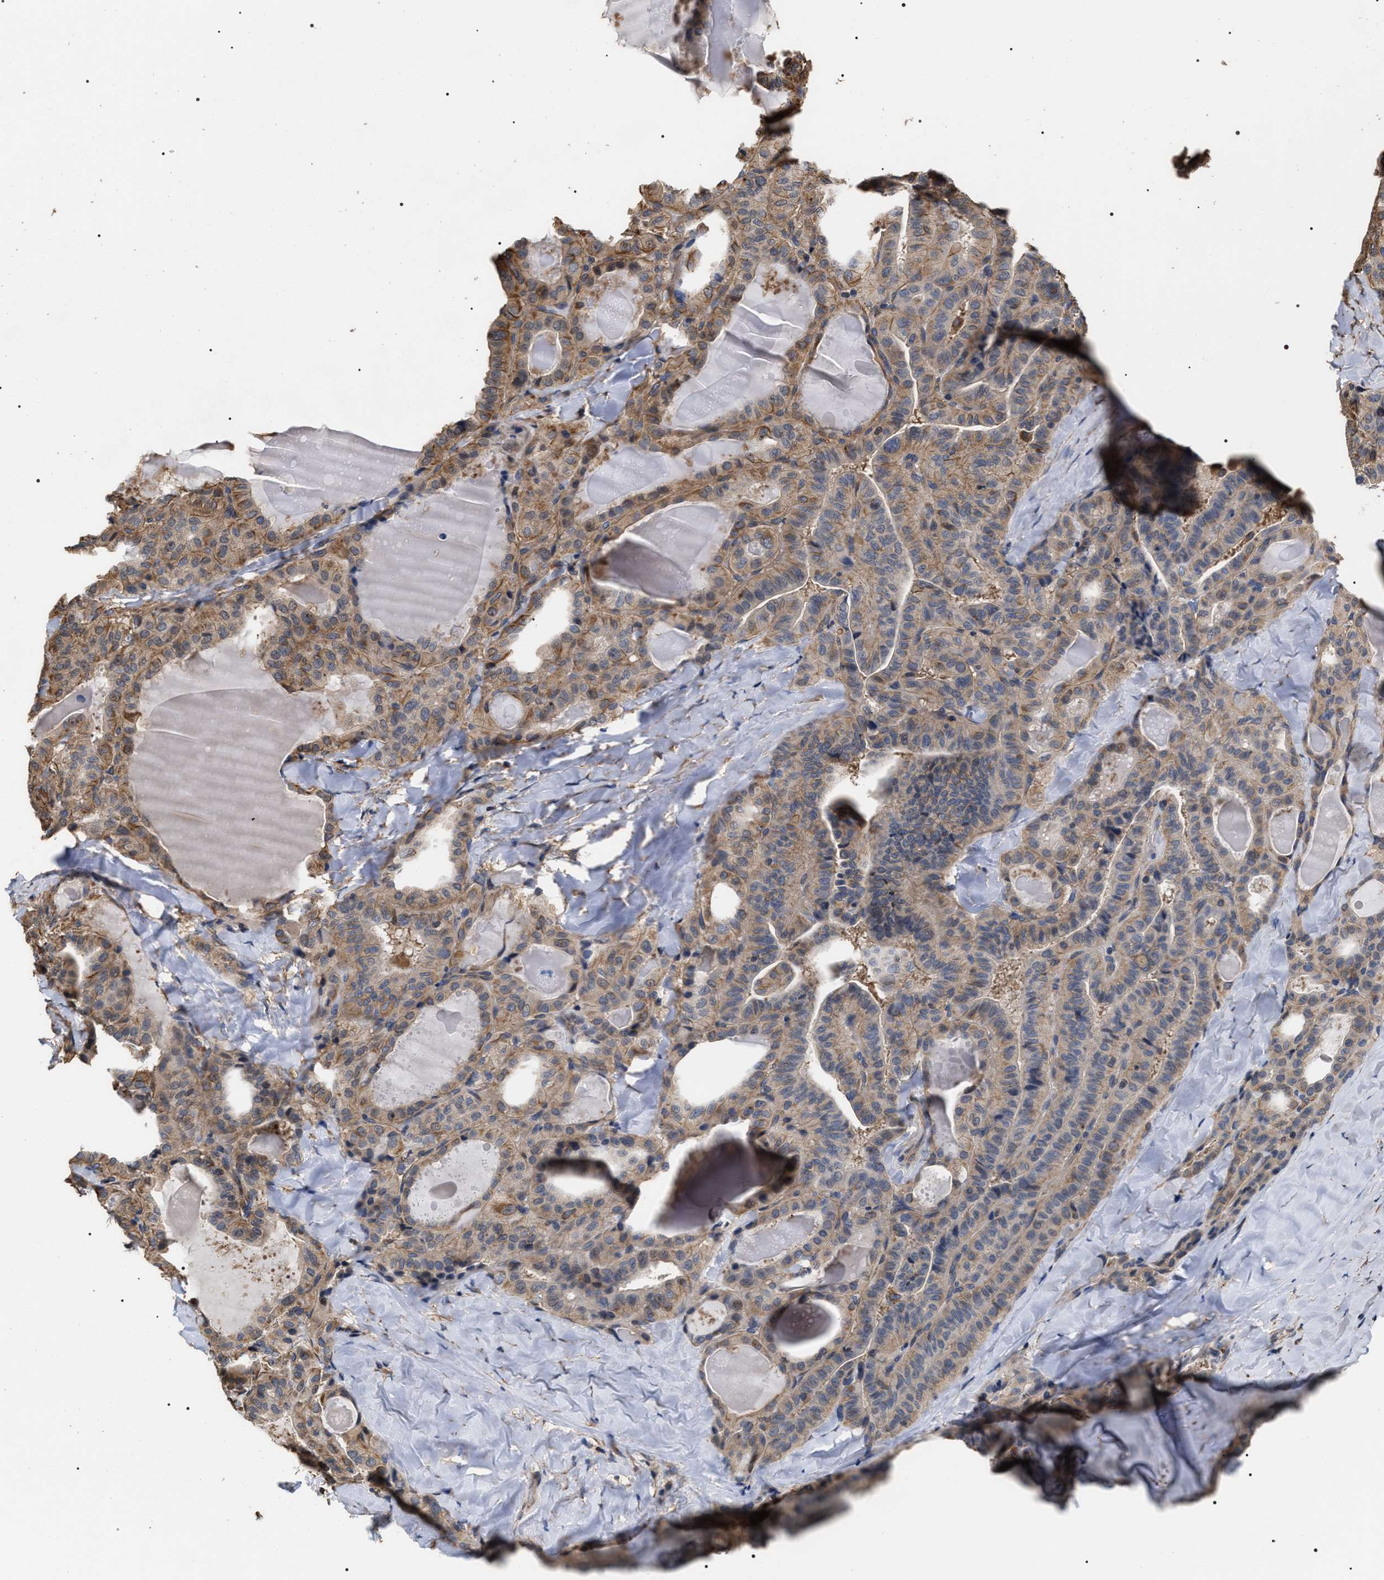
{"staining": {"intensity": "moderate", "quantity": ">75%", "location": "cytoplasmic/membranous"}, "tissue": "thyroid cancer", "cell_type": "Tumor cells", "image_type": "cancer", "snomed": [{"axis": "morphology", "description": "Papillary adenocarcinoma, NOS"}, {"axis": "topography", "description": "Thyroid gland"}], "caption": "This photomicrograph demonstrates immunohistochemistry staining of papillary adenocarcinoma (thyroid), with medium moderate cytoplasmic/membranous expression in about >75% of tumor cells.", "gene": "TSPAN33", "patient": {"sex": "male", "age": 77}}